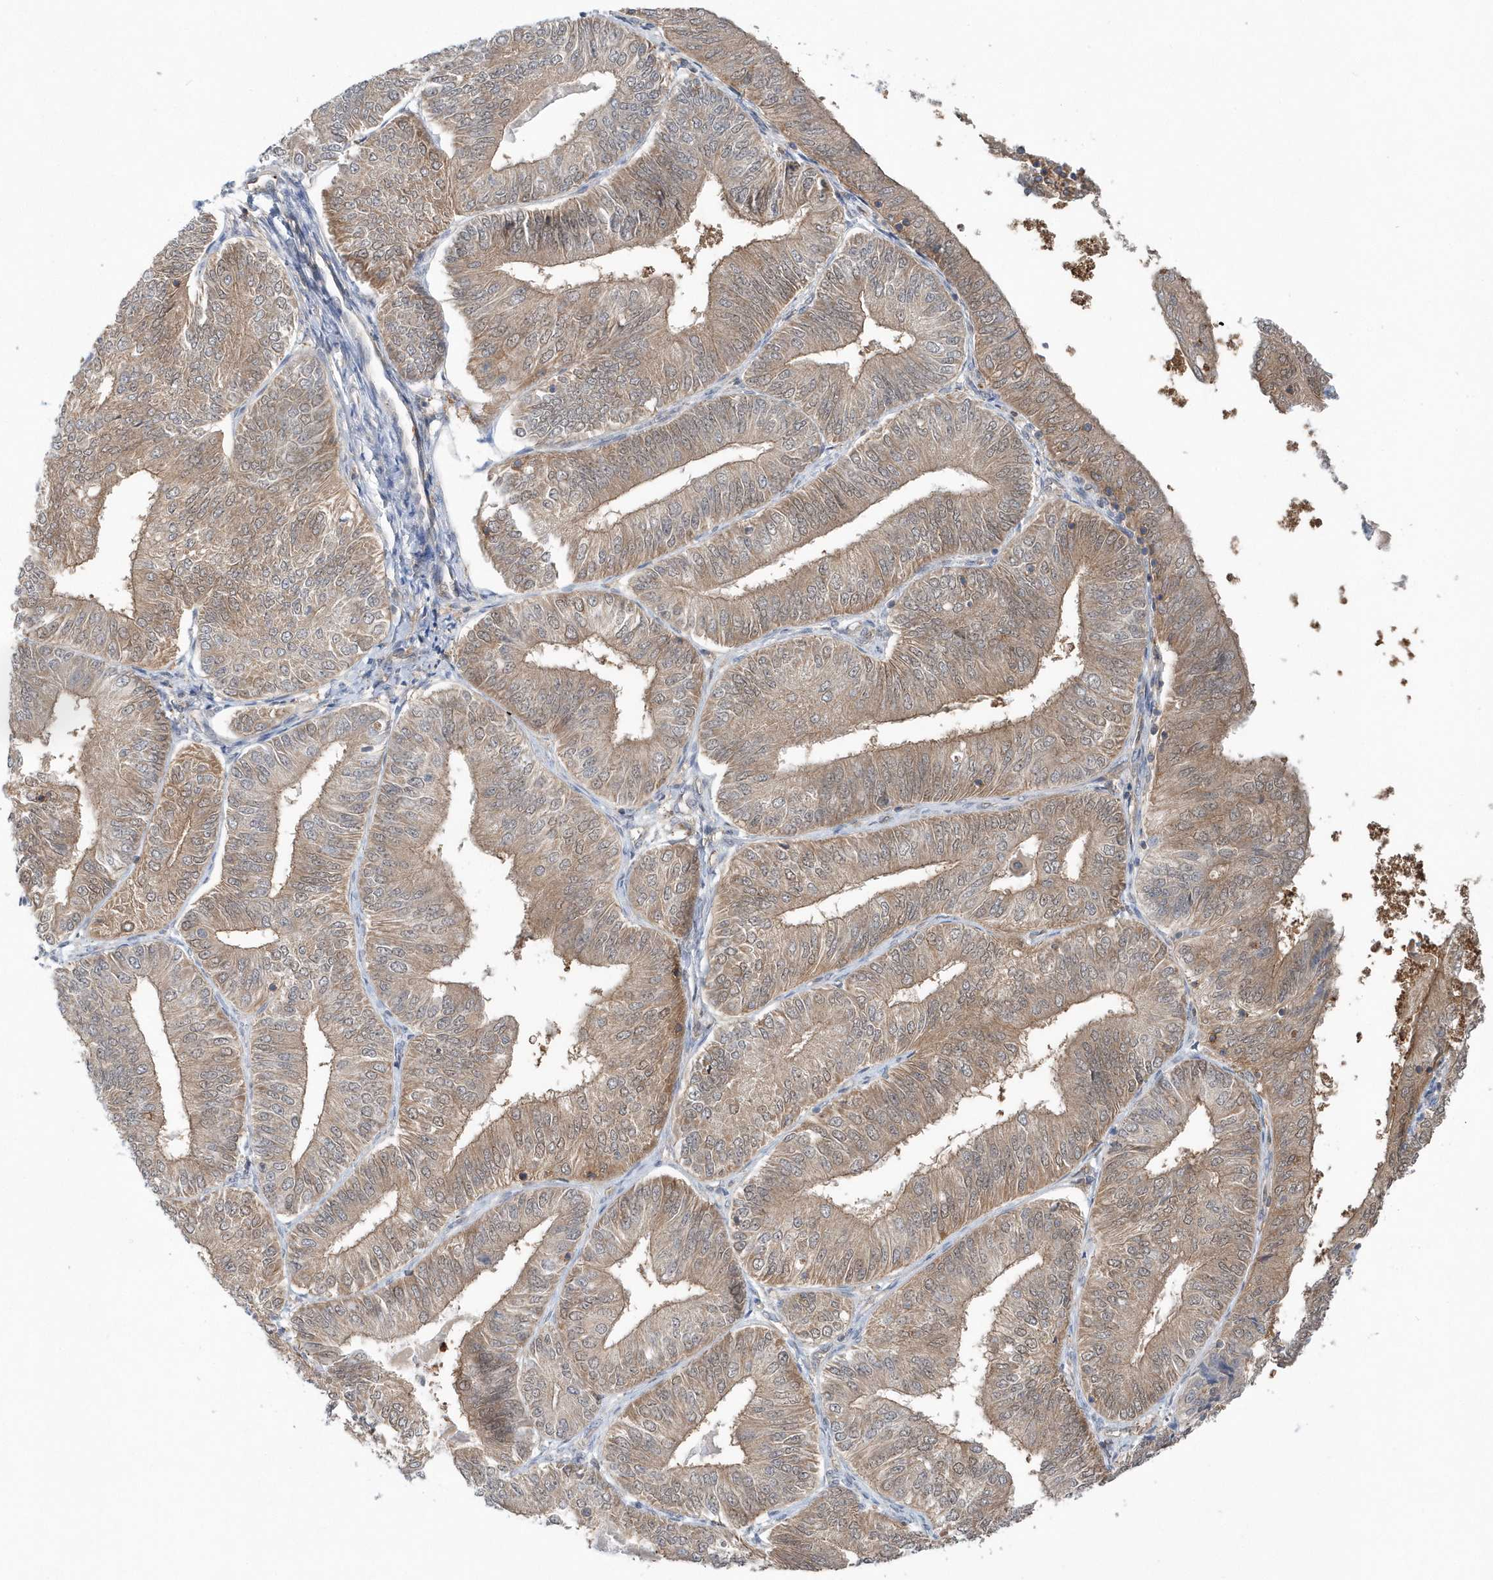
{"staining": {"intensity": "moderate", "quantity": ">75%", "location": "cytoplasmic/membranous"}, "tissue": "endometrial cancer", "cell_type": "Tumor cells", "image_type": "cancer", "snomed": [{"axis": "morphology", "description": "Adenocarcinoma, NOS"}, {"axis": "topography", "description": "Endometrium"}], "caption": "Immunohistochemistry (IHC) of human endometrial cancer shows medium levels of moderate cytoplasmic/membranous expression in approximately >75% of tumor cells. The staining is performed using DAB brown chromogen to label protein expression. The nuclei are counter-stained blue using hematoxylin.", "gene": "RNF7", "patient": {"sex": "female", "age": 58}}